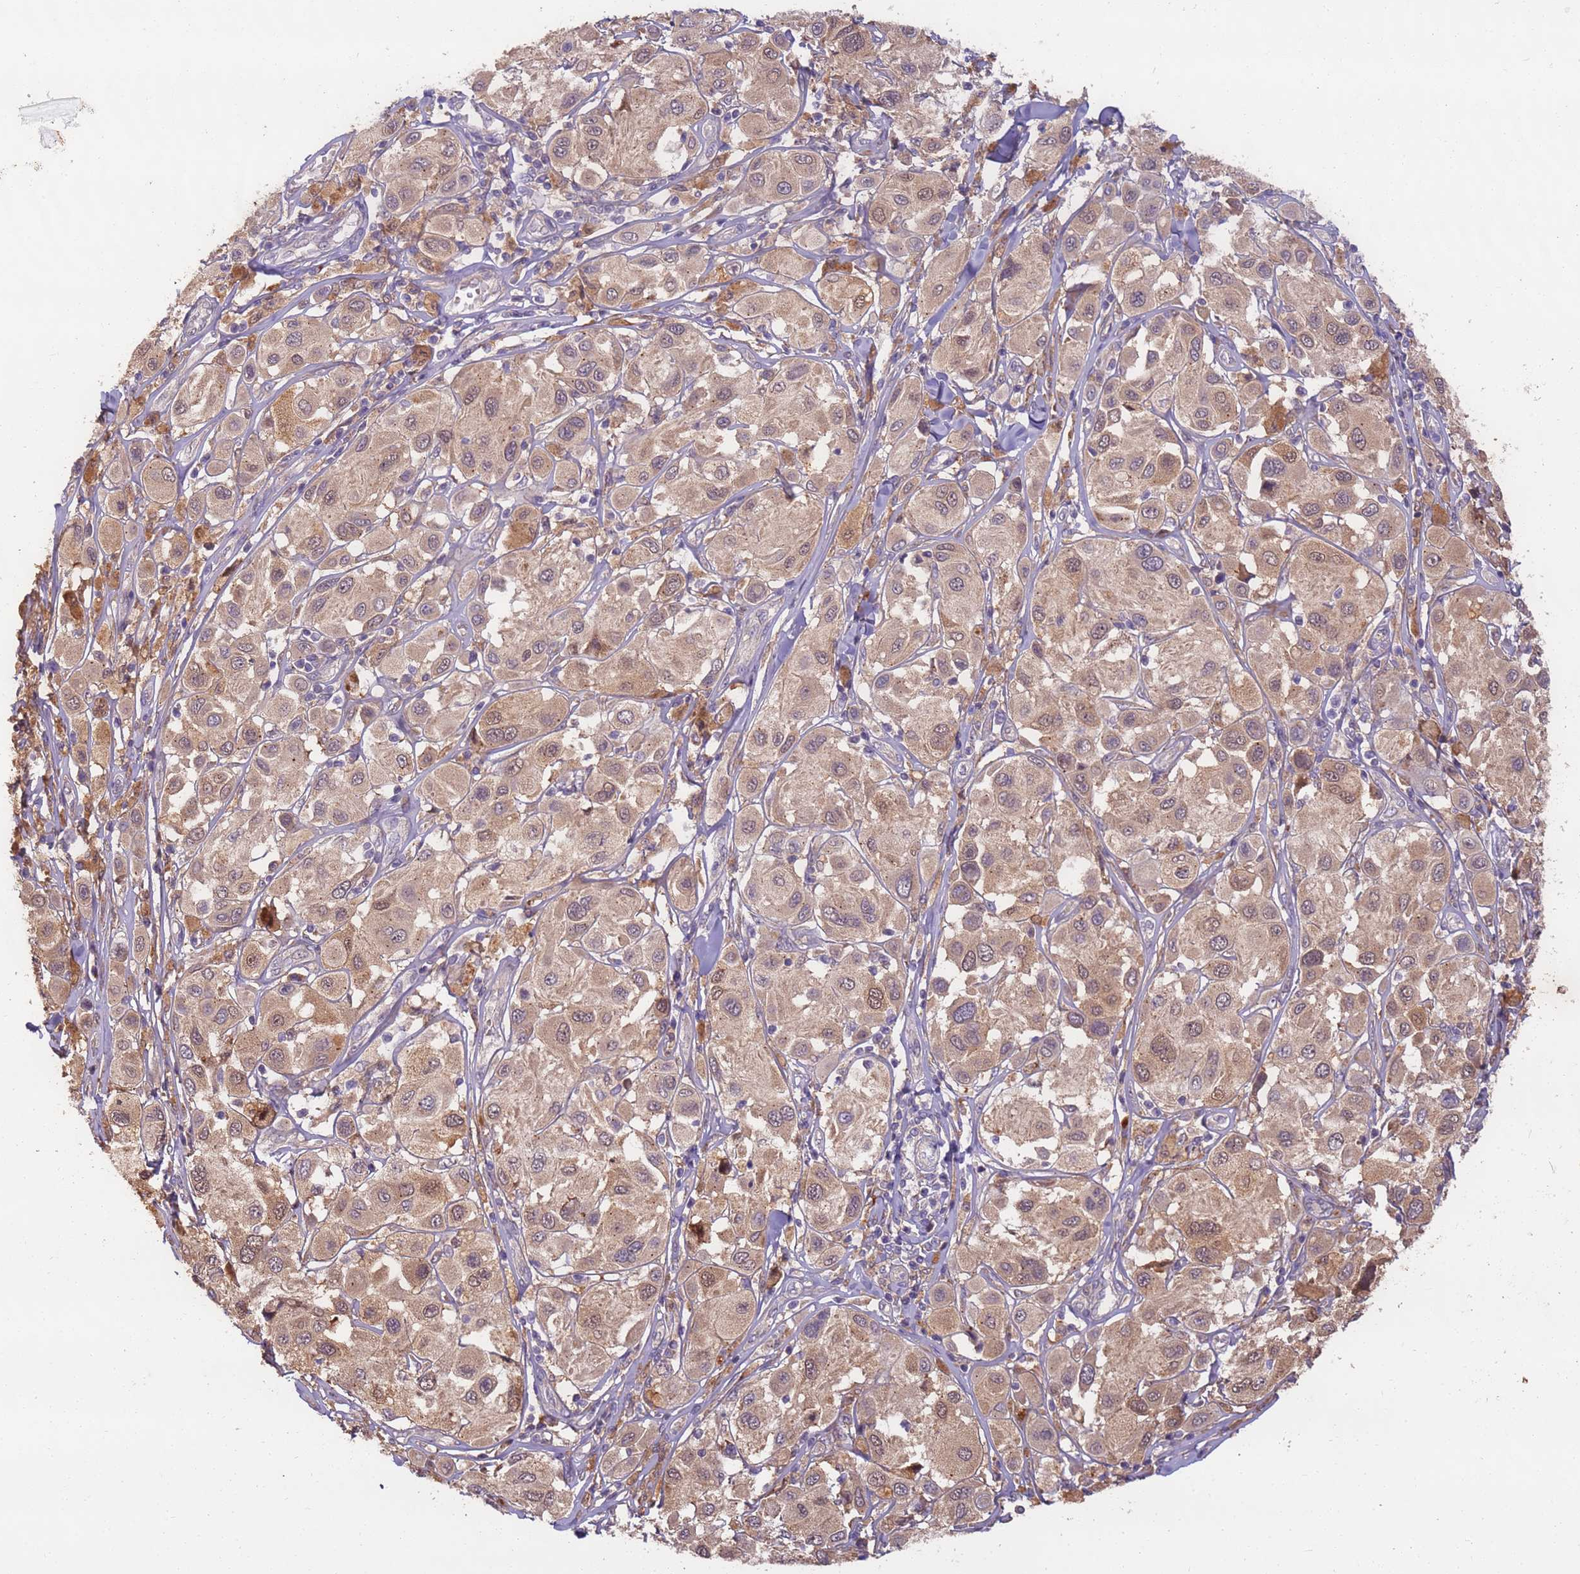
{"staining": {"intensity": "moderate", "quantity": ">75%", "location": "cytoplasmic/membranous,nuclear"}, "tissue": "melanoma", "cell_type": "Tumor cells", "image_type": "cancer", "snomed": [{"axis": "morphology", "description": "Malignant melanoma, Metastatic site"}, {"axis": "topography", "description": "Skin"}], "caption": "A micrograph of malignant melanoma (metastatic site) stained for a protein reveals moderate cytoplasmic/membranous and nuclear brown staining in tumor cells.", "gene": "TIGAR", "patient": {"sex": "male", "age": 41}}